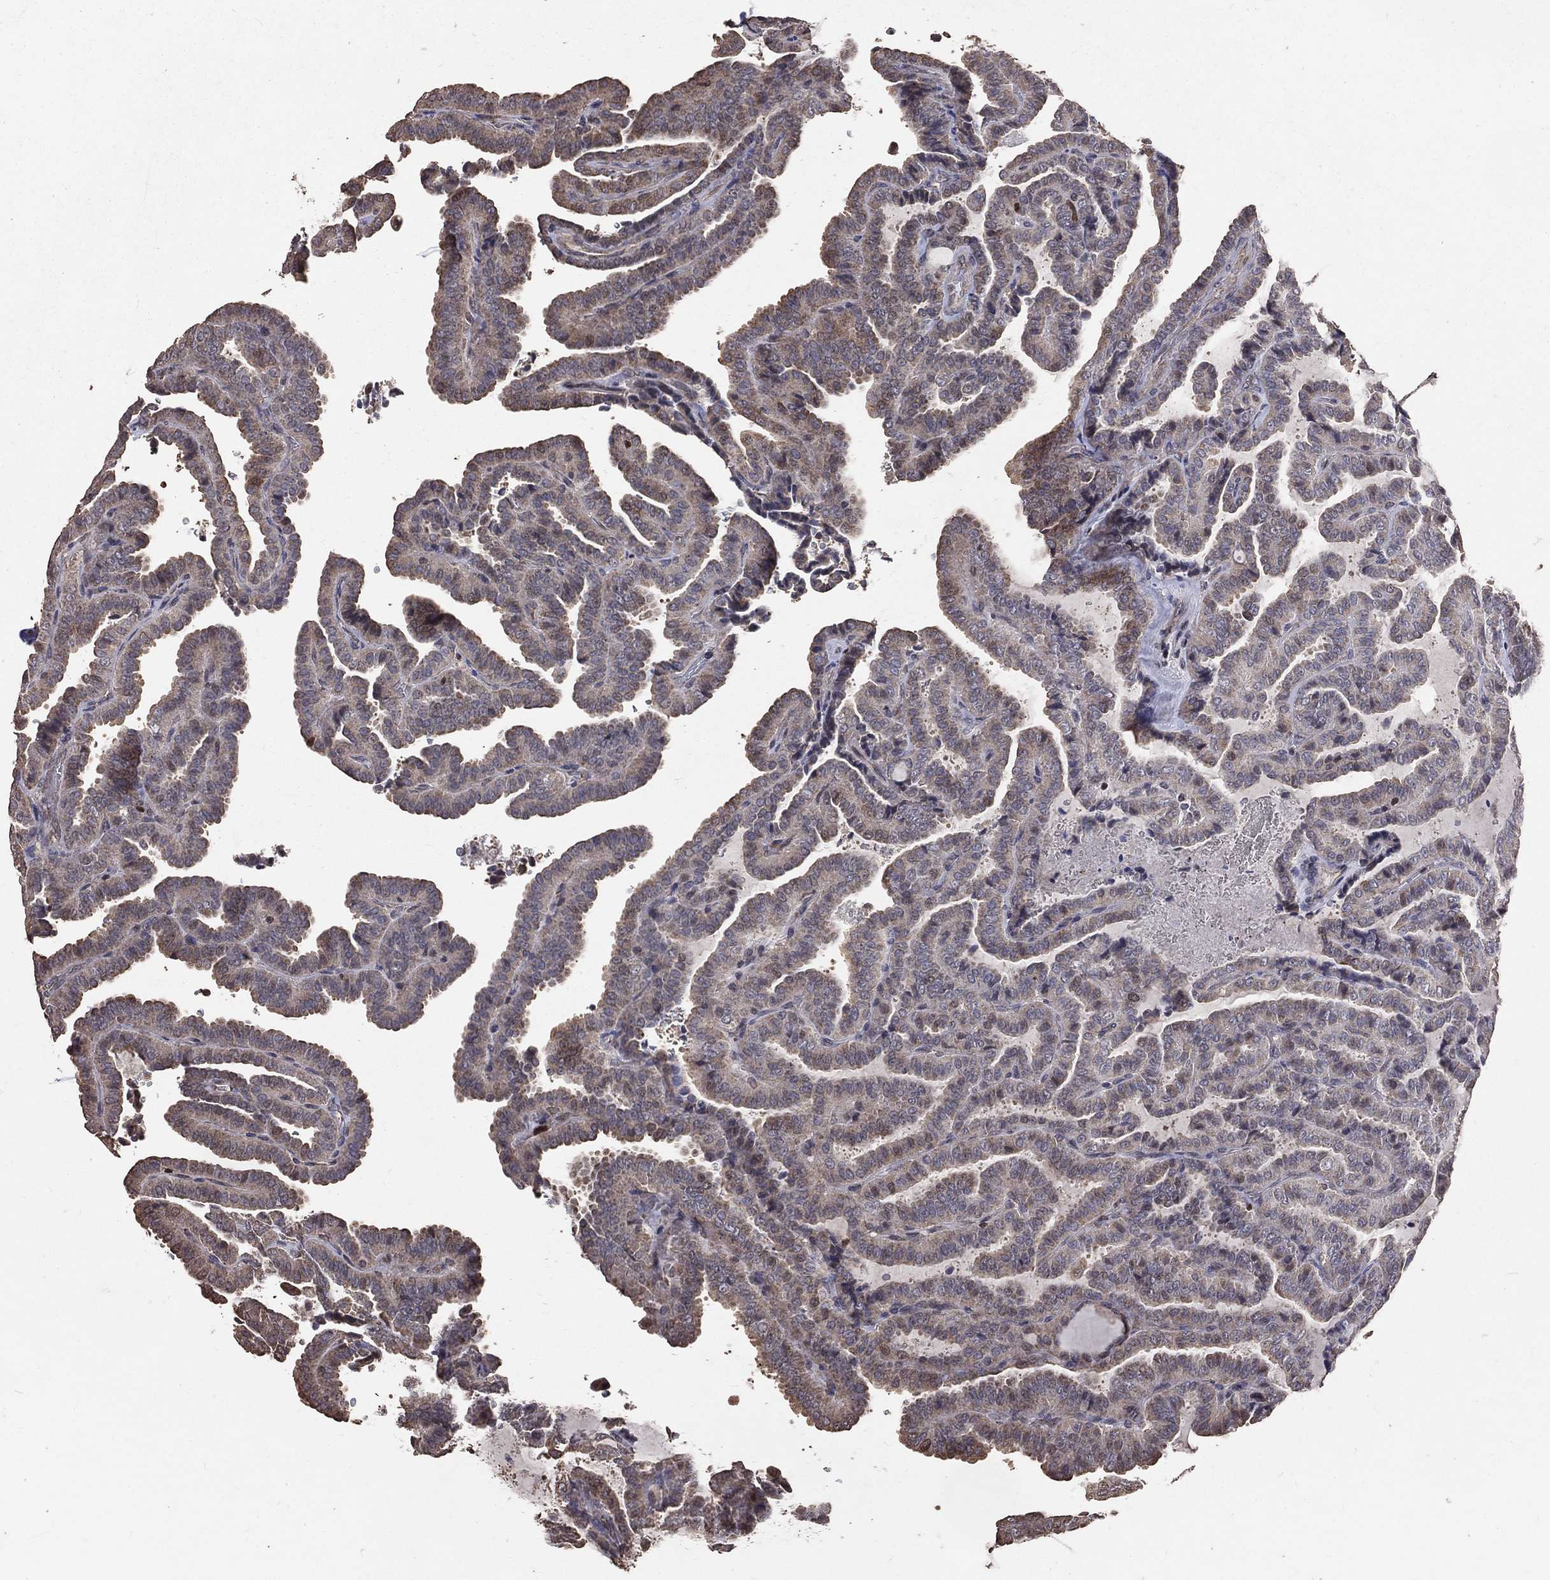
{"staining": {"intensity": "negative", "quantity": "none", "location": "none"}, "tissue": "thyroid cancer", "cell_type": "Tumor cells", "image_type": "cancer", "snomed": [{"axis": "morphology", "description": "Papillary adenocarcinoma, NOS"}, {"axis": "topography", "description": "Thyroid gland"}], "caption": "Immunohistochemistry (IHC) micrograph of human papillary adenocarcinoma (thyroid) stained for a protein (brown), which reveals no positivity in tumor cells. Nuclei are stained in blue.", "gene": "LY6K", "patient": {"sex": "female", "age": 39}}